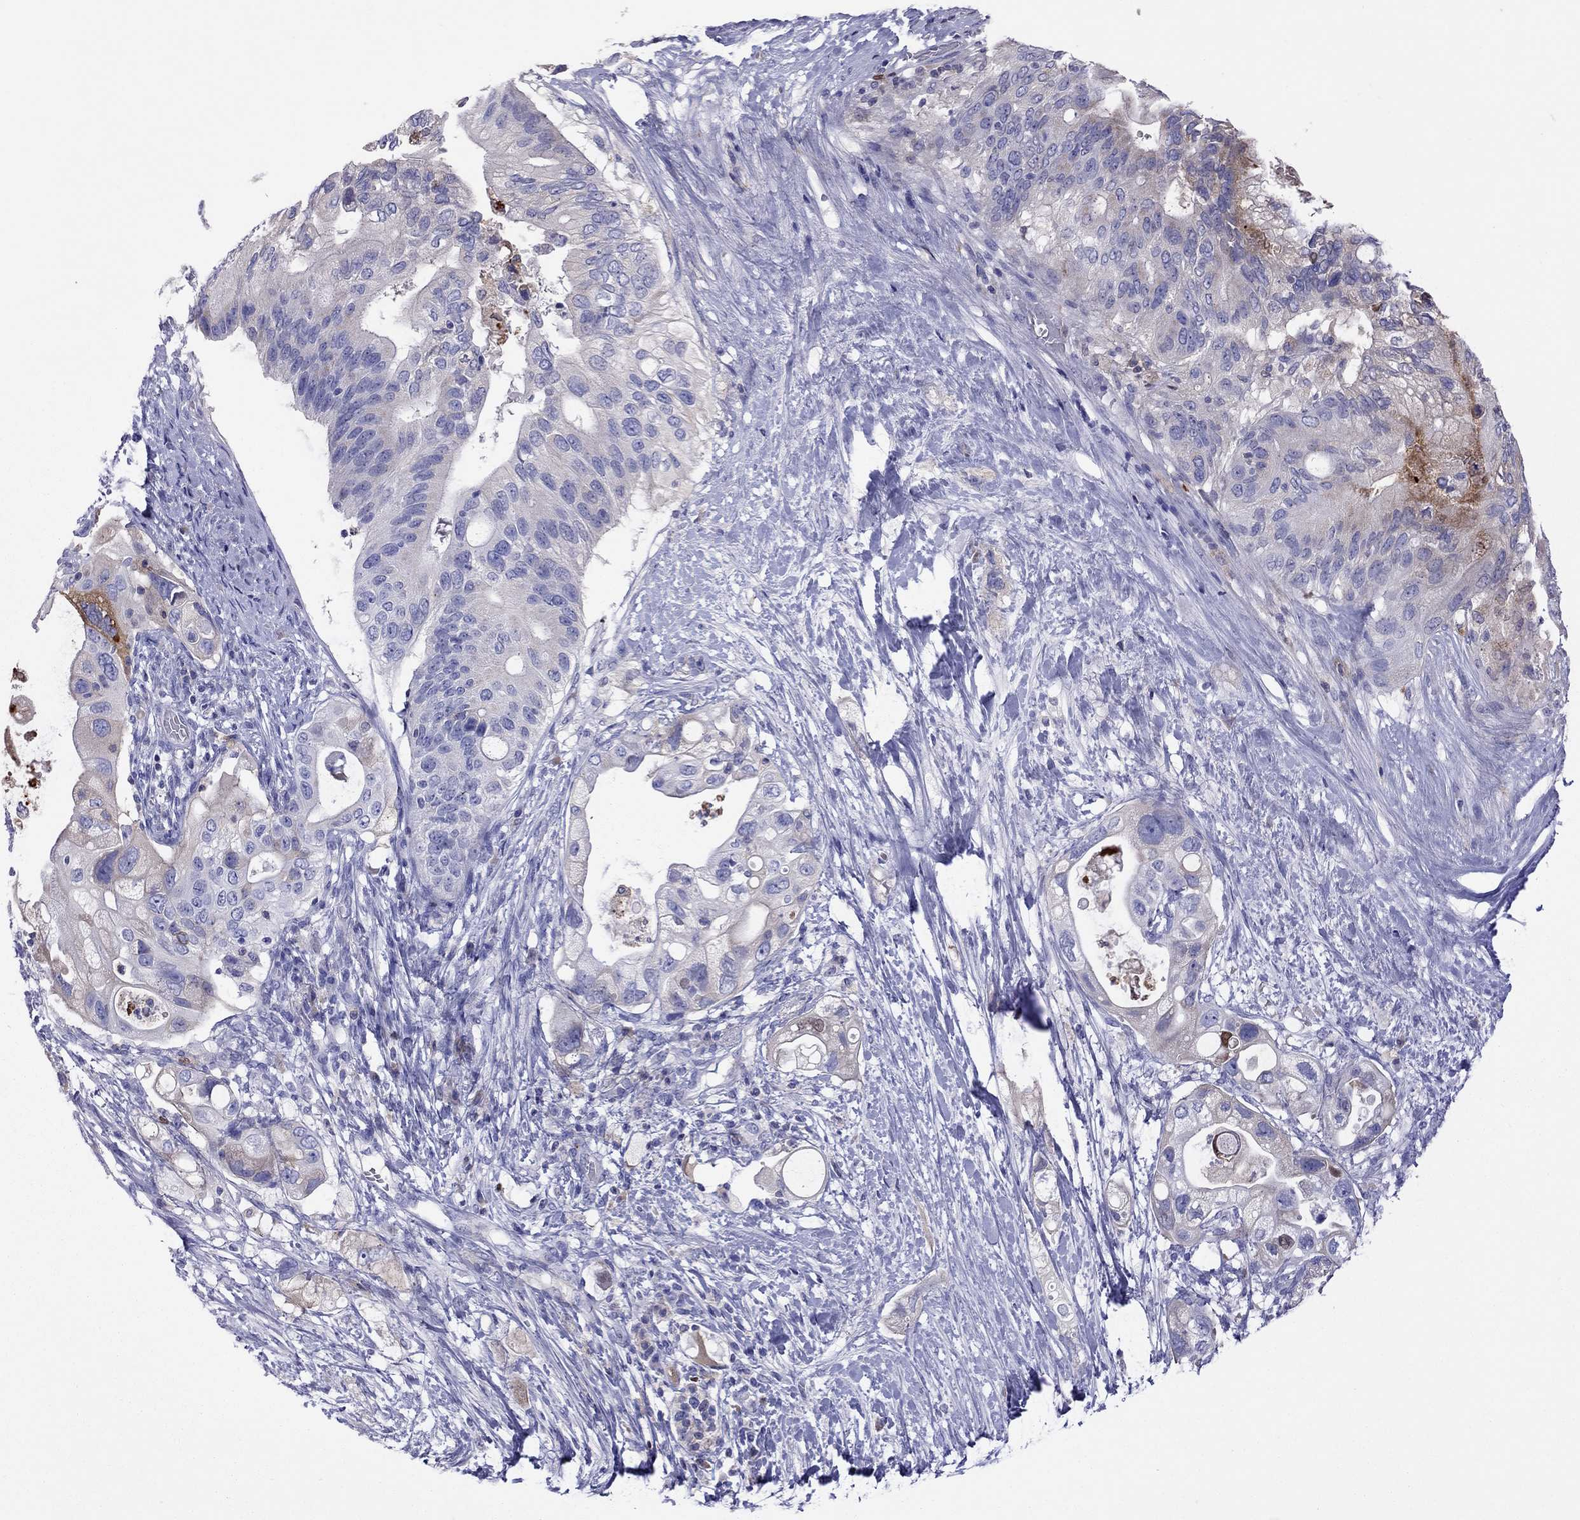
{"staining": {"intensity": "negative", "quantity": "none", "location": "none"}, "tissue": "pancreatic cancer", "cell_type": "Tumor cells", "image_type": "cancer", "snomed": [{"axis": "morphology", "description": "Adenocarcinoma, NOS"}, {"axis": "topography", "description": "Pancreas"}], "caption": "An image of human pancreatic cancer (adenocarcinoma) is negative for staining in tumor cells.", "gene": "SERPINA3", "patient": {"sex": "female", "age": 72}}